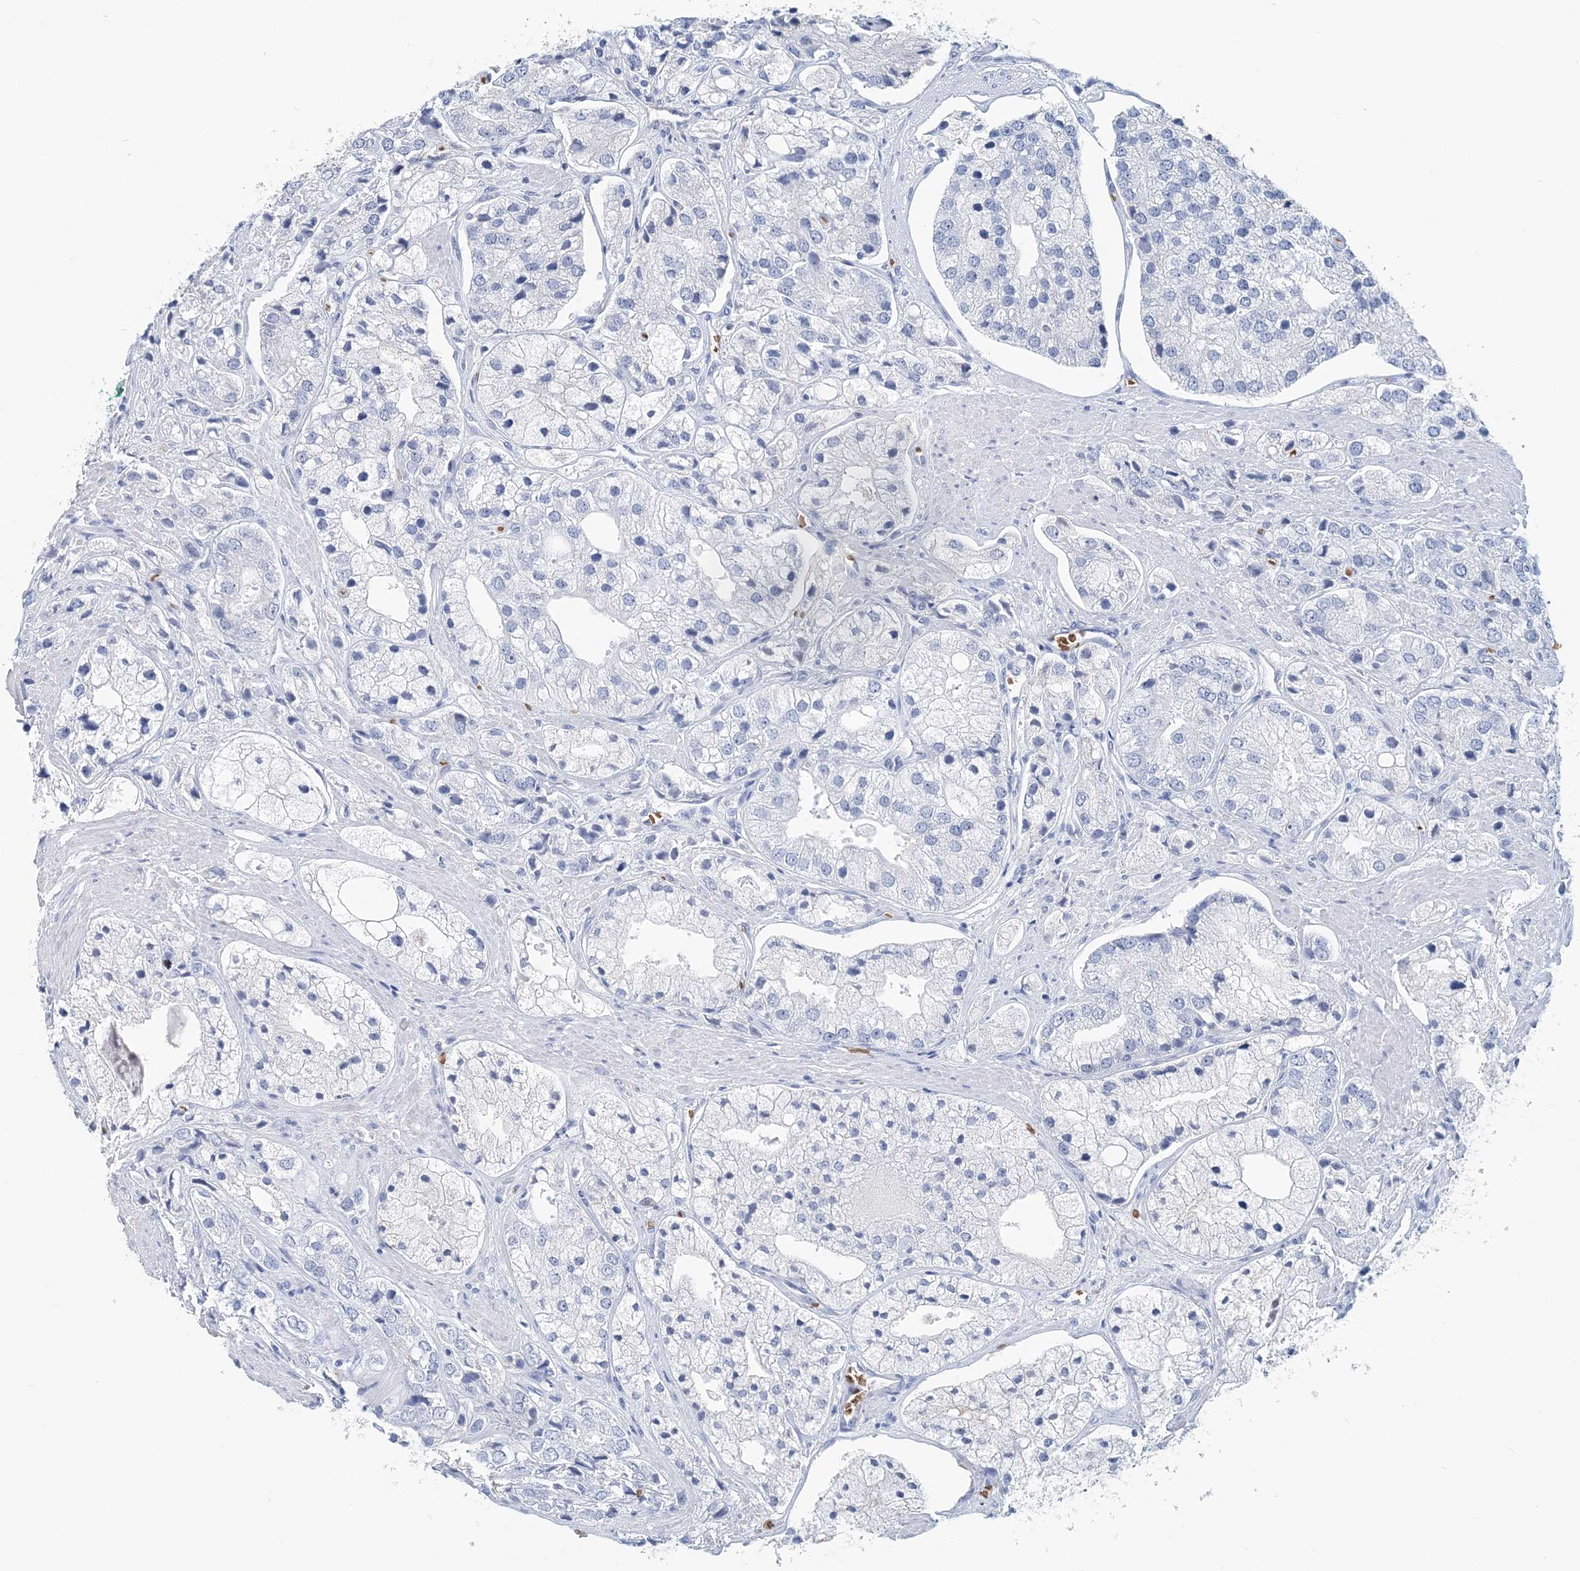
{"staining": {"intensity": "negative", "quantity": "none", "location": "none"}, "tissue": "prostate cancer", "cell_type": "Tumor cells", "image_type": "cancer", "snomed": [{"axis": "morphology", "description": "Adenocarcinoma, High grade"}, {"axis": "topography", "description": "Prostate"}], "caption": "This is a image of immunohistochemistry (IHC) staining of prostate adenocarcinoma (high-grade), which shows no positivity in tumor cells.", "gene": "HBD", "patient": {"sex": "male", "age": 50}}